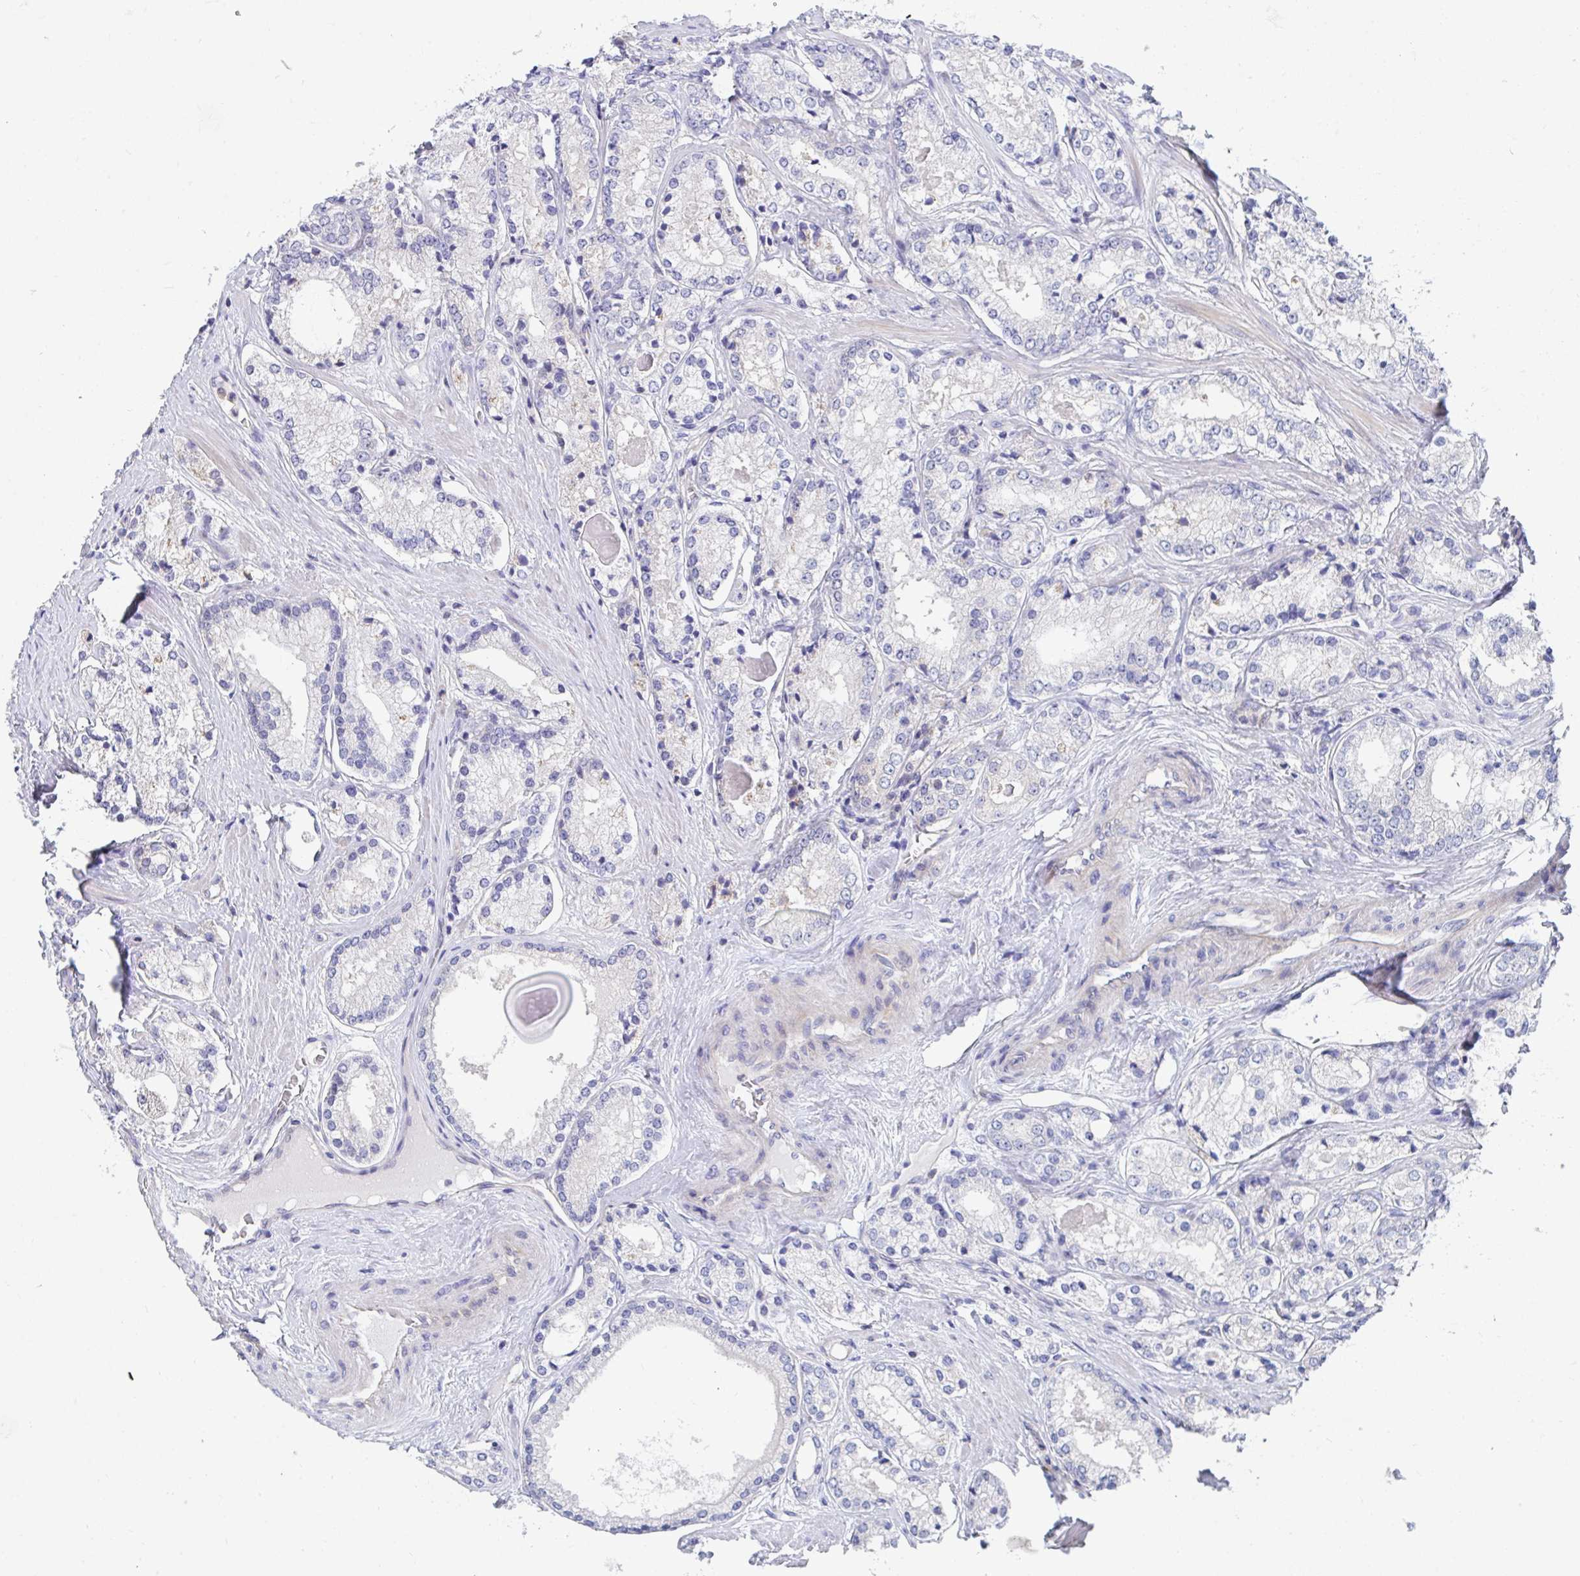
{"staining": {"intensity": "negative", "quantity": "none", "location": "none"}, "tissue": "prostate cancer", "cell_type": "Tumor cells", "image_type": "cancer", "snomed": [{"axis": "morphology", "description": "Adenocarcinoma, NOS"}, {"axis": "morphology", "description": "Adenocarcinoma, Low grade"}, {"axis": "topography", "description": "Prostate"}], "caption": "High power microscopy micrograph of an immunohistochemistry (IHC) image of prostate cancer (low-grade adenocarcinoma), revealing no significant expression in tumor cells.", "gene": "P2RX3", "patient": {"sex": "male", "age": 68}}